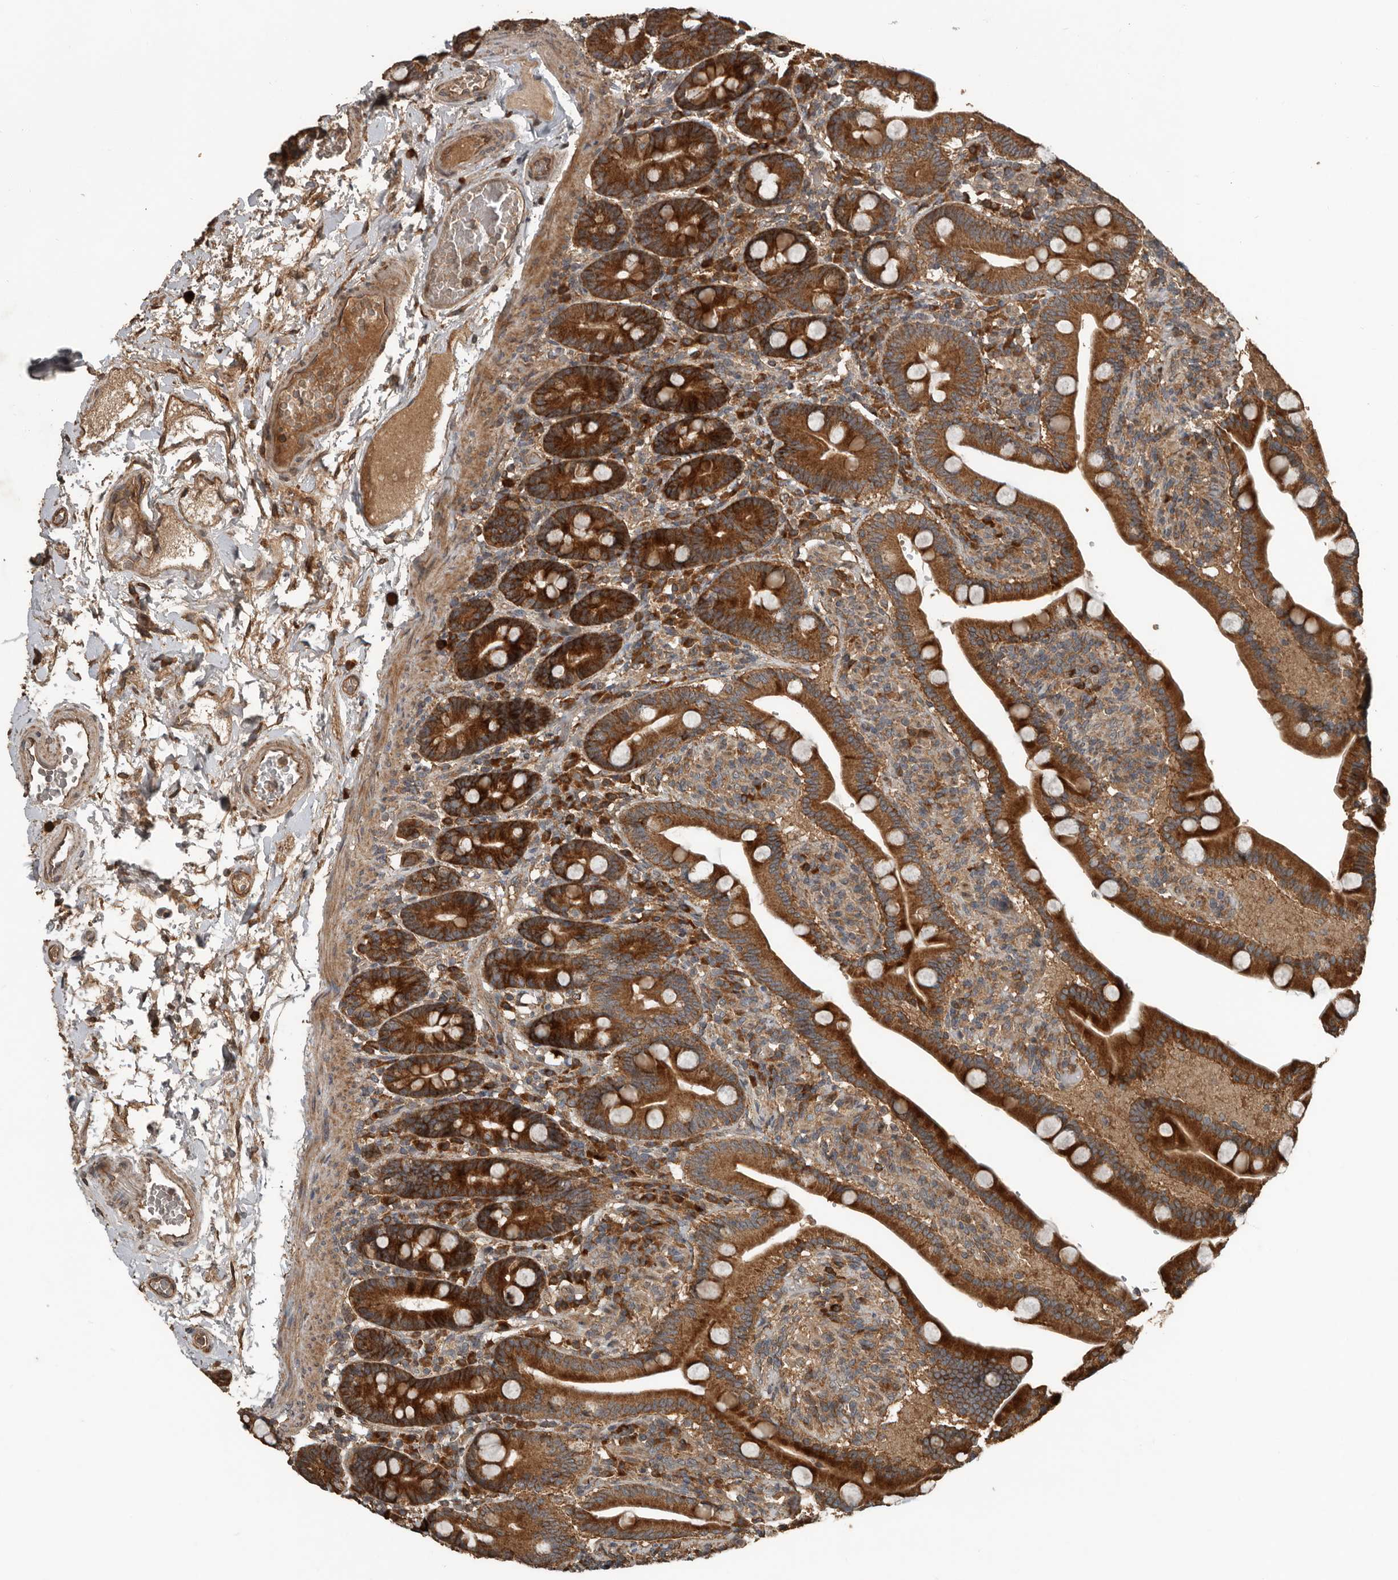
{"staining": {"intensity": "strong", "quantity": ">75%", "location": "cytoplasmic/membranous"}, "tissue": "duodenum", "cell_type": "Glandular cells", "image_type": "normal", "snomed": [{"axis": "morphology", "description": "Normal tissue, NOS"}, {"axis": "topography", "description": "Duodenum"}], "caption": "This image exhibits unremarkable duodenum stained with IHC to label a protein in brown. The cytoplasmic/membranous of glandular cells show strong positivity for the protein. Nuclei are counter-stained blue.", "gene": "RNF207", "patient": {"sex": "male", "age": 54}}